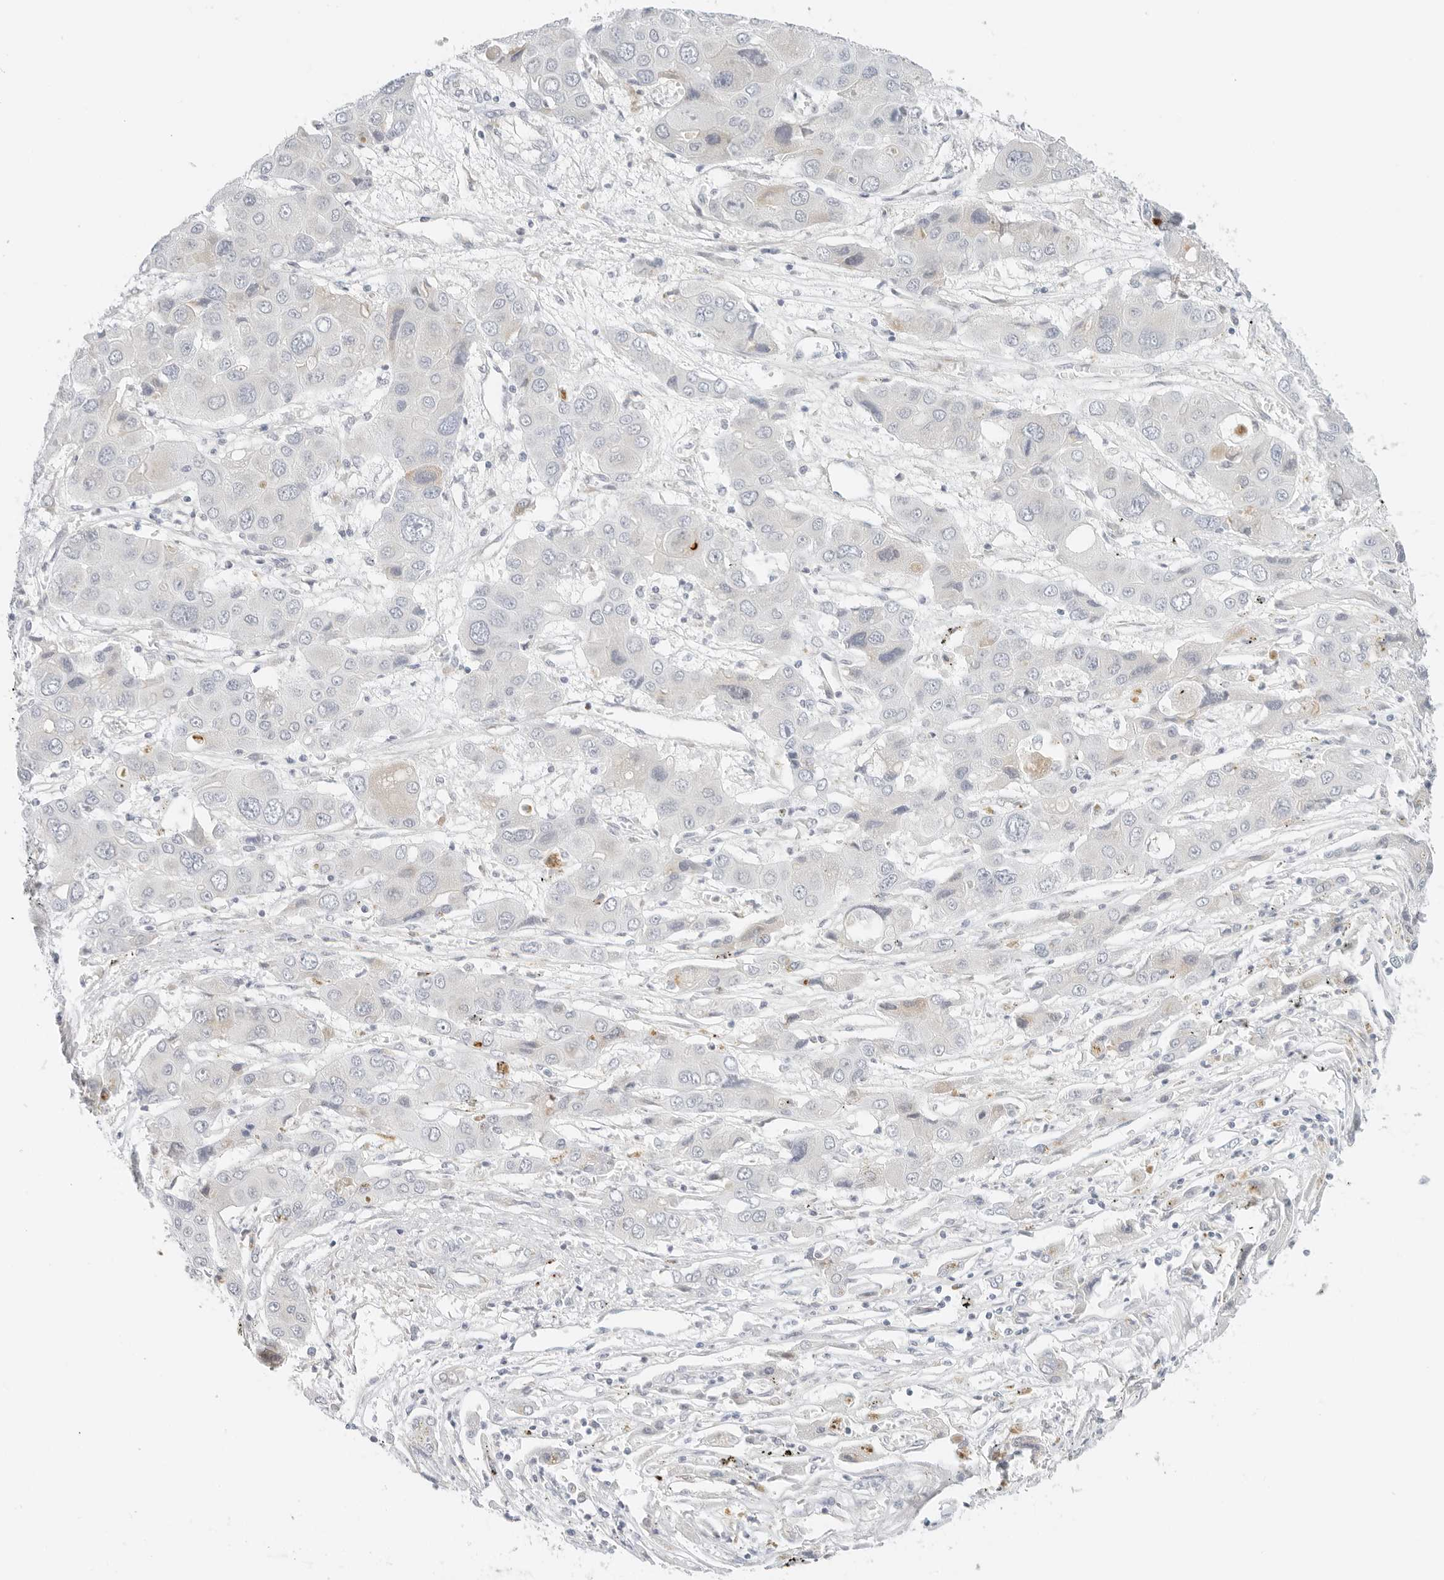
{"staining": {"intensity": "negative", "quantity": "none", "location": "none"}, "tissue": "liver cancer", "cell_type": "Tumor cells", "image_type": "cancer", "snomed": [{"axis": "morphology", "description": "Cholangiocarcinoma"}, {"axis": "topography", "description": "Liver"}], "caption": "Micrograph shows no protein expression in tumor cells of liver cancer tissue.", "gene": "RC3H1", "patient": {"sex": "male", "age": 67}}